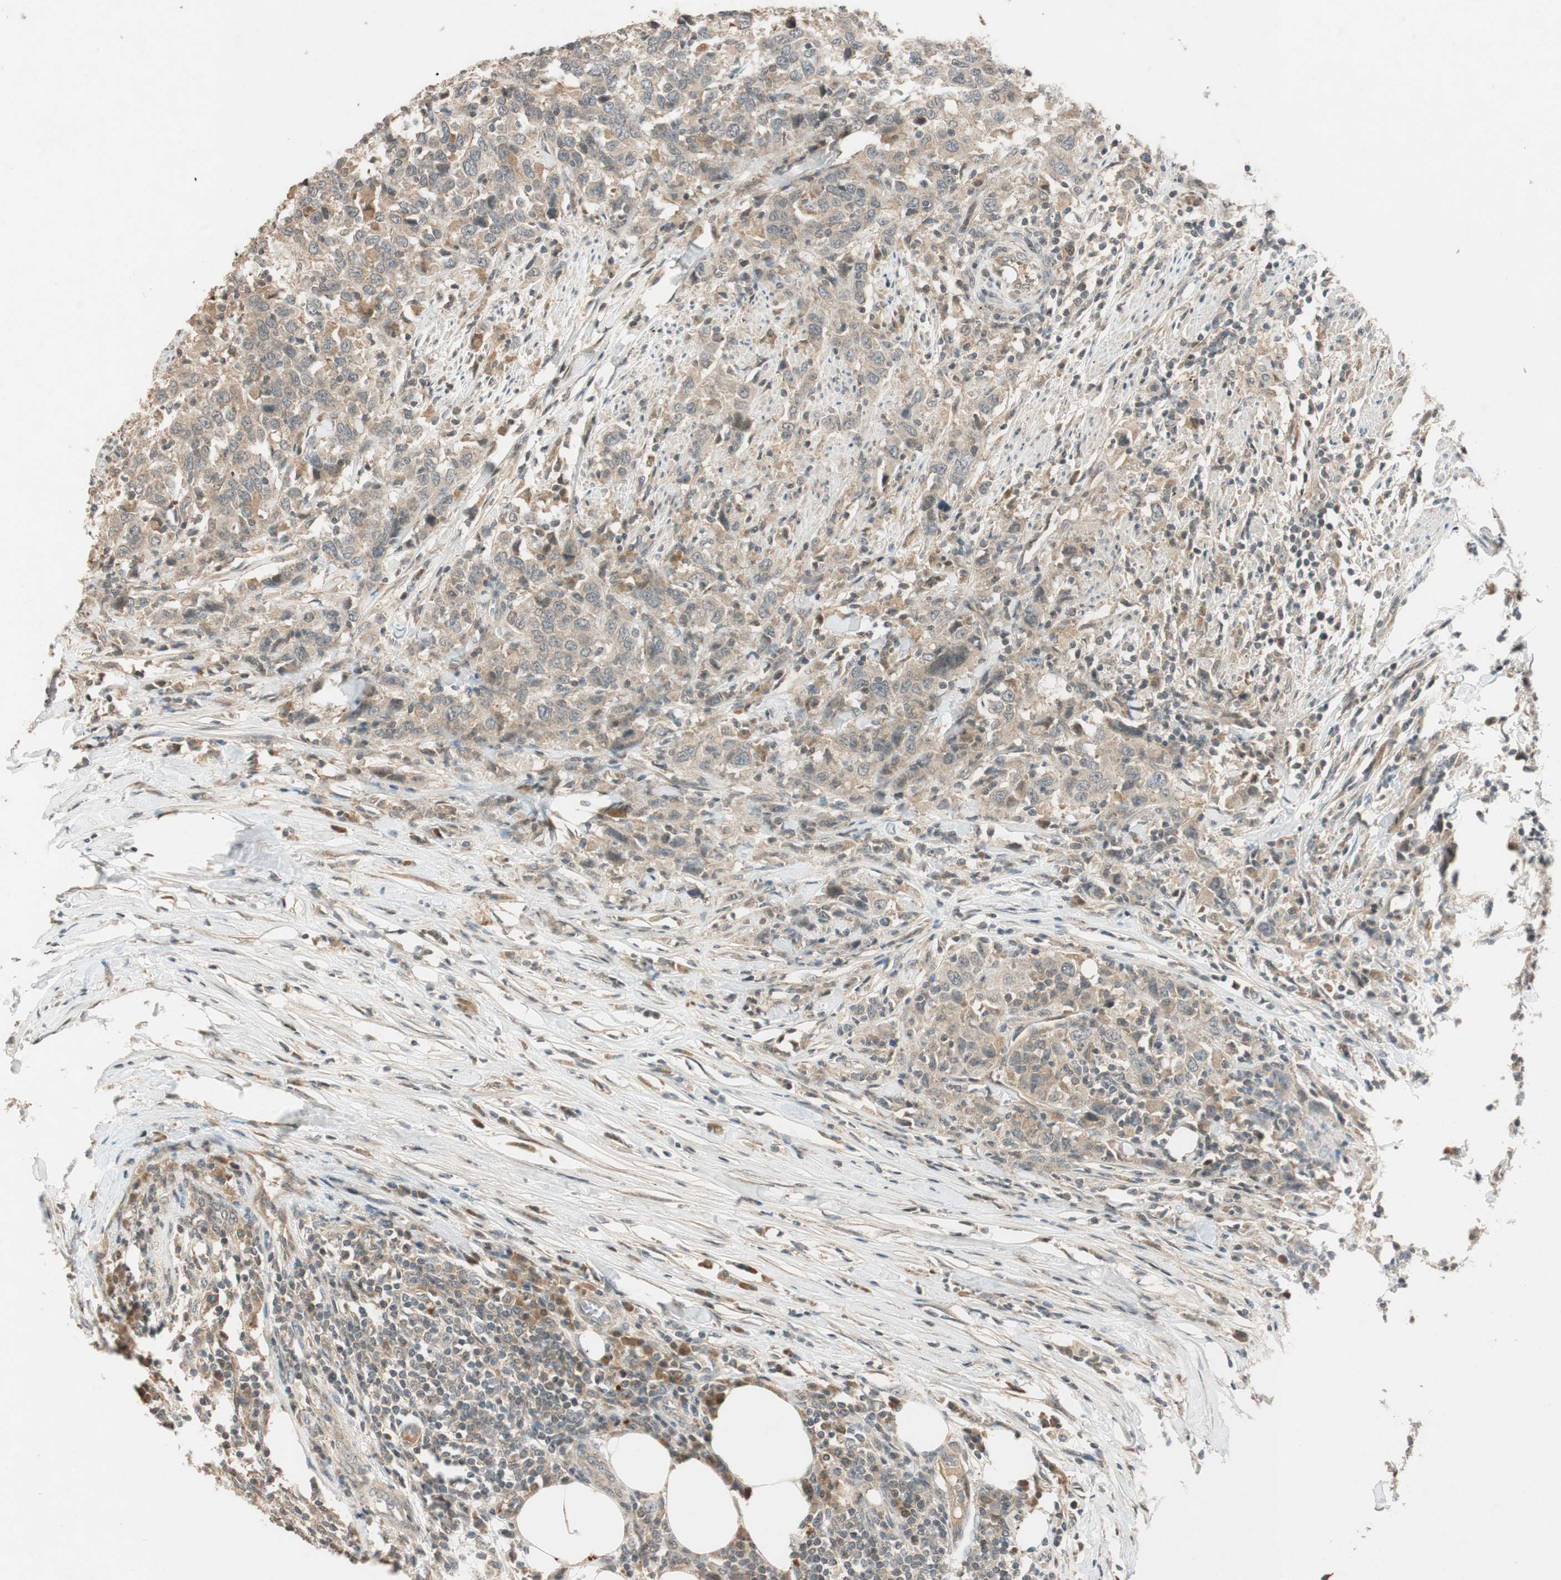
{"staining": {"intensity": "weak", "quantity": ">75%", "location": "cytoplasmic/membranous"}, "tissue": "urothelial cancer", "cell_type": "Tumor cells", "image_type": "cancer", "snomed": [{"axis": "morphology", "description": "Urothelial carcinoma, High grade"}, {"axis": "topography", "description": "Urinary bladder"}], "caption": "Urothelial cancer tissue reveals weak cytoplasmic/membranous expression in approximately >75% of tumor cells, visualized by immunohistochemistry.", "gene": "GLB1", "patient": {"sex": "male", "age": 61}}